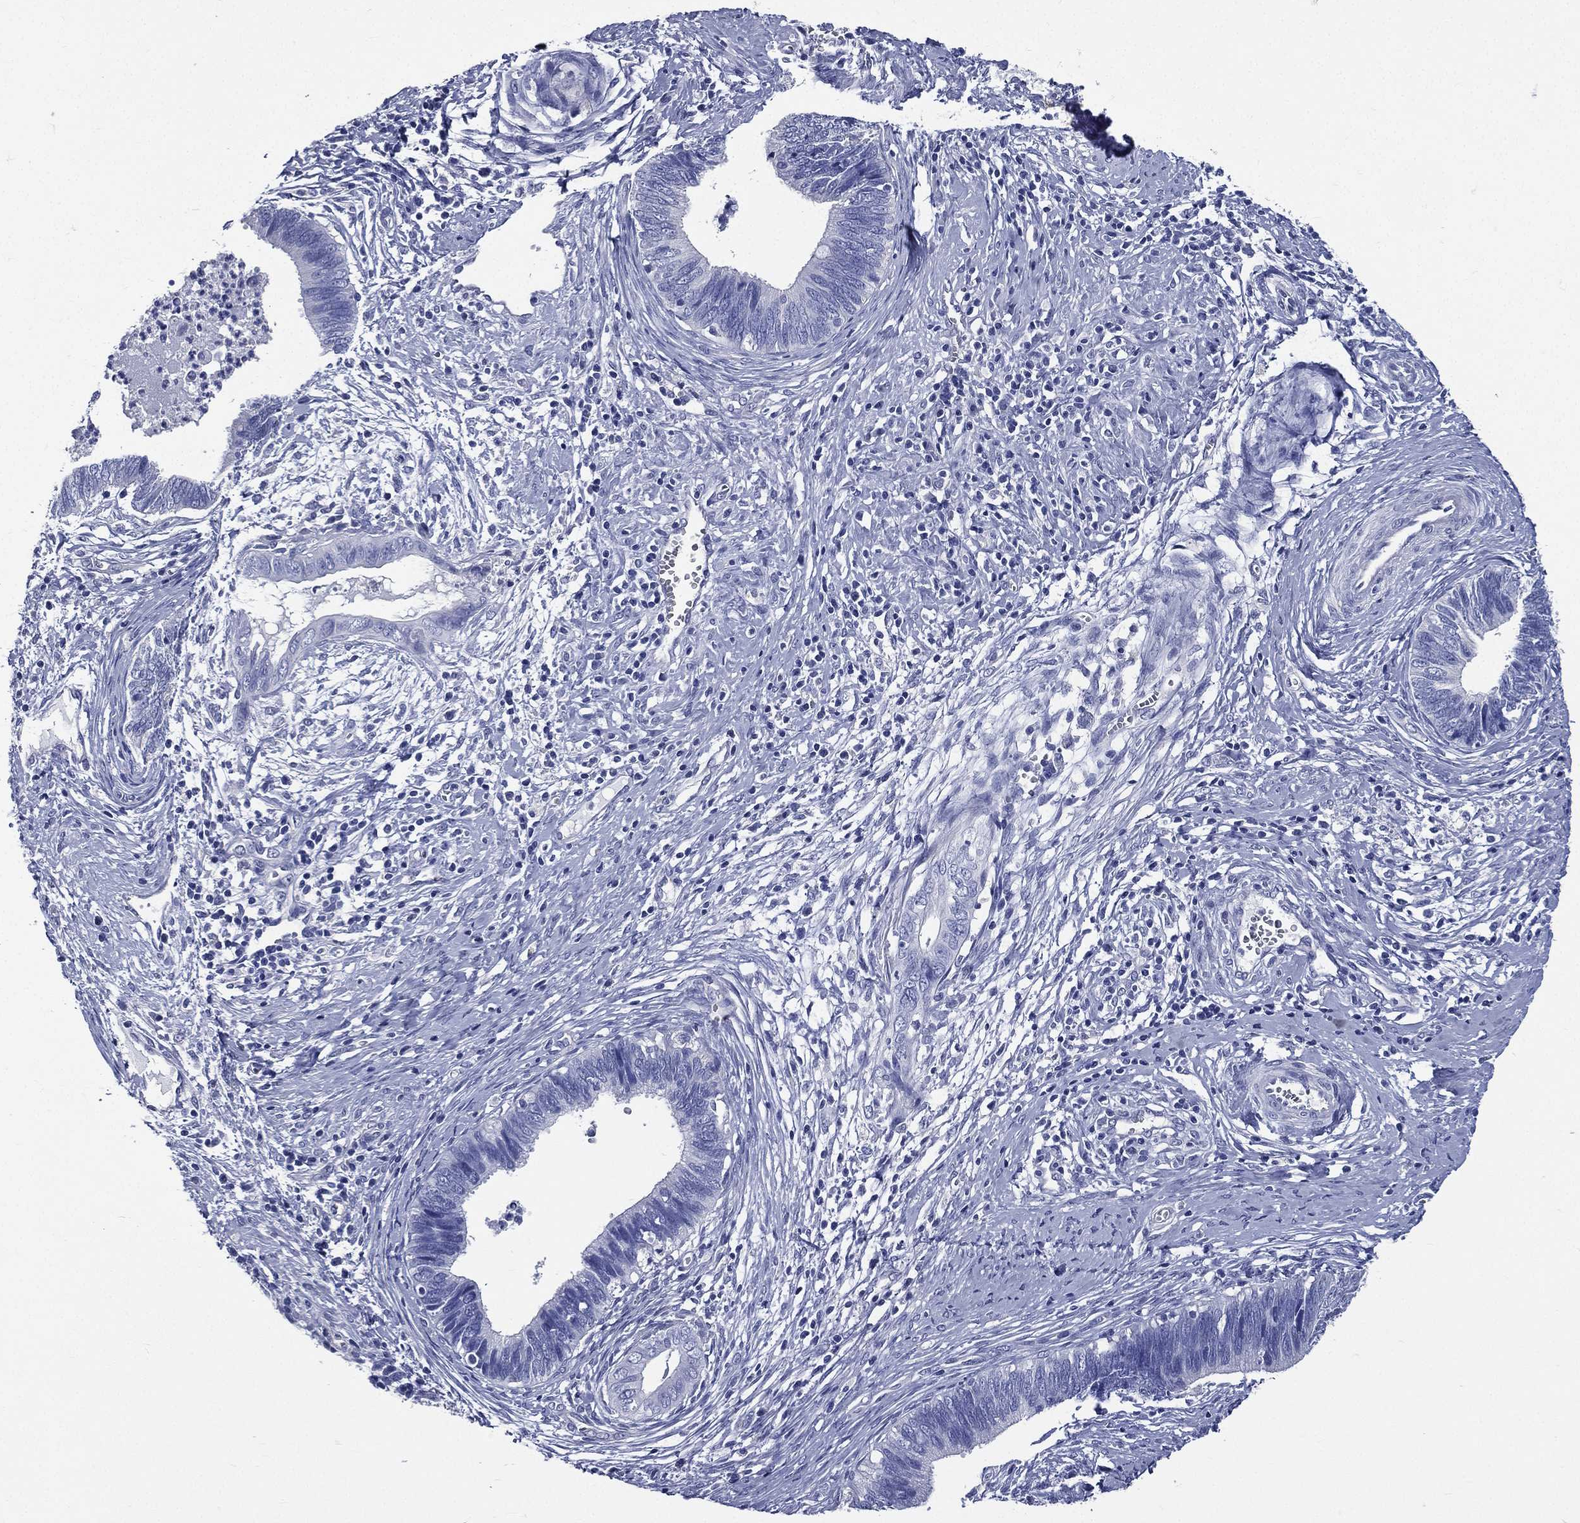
{"staining": {"intensity": "negative", "quantity": "none", "location": "none"}, "tissue": "cervical cancer", "cell_type": "Tumor cells", "image_type": "cancer", "snomed": [{"axis": "morphology", "description": "Adenocarcinoma, NOS"}, {"axis": "topography", "description": "Cervix"}], "caption": "A photomicrograph of adenocarcinoma (cervical) stained for a protein reveals no brown staining in tumor cells.", "gene": "DPYS", "patient": {"sex": "female", "age": 42}}